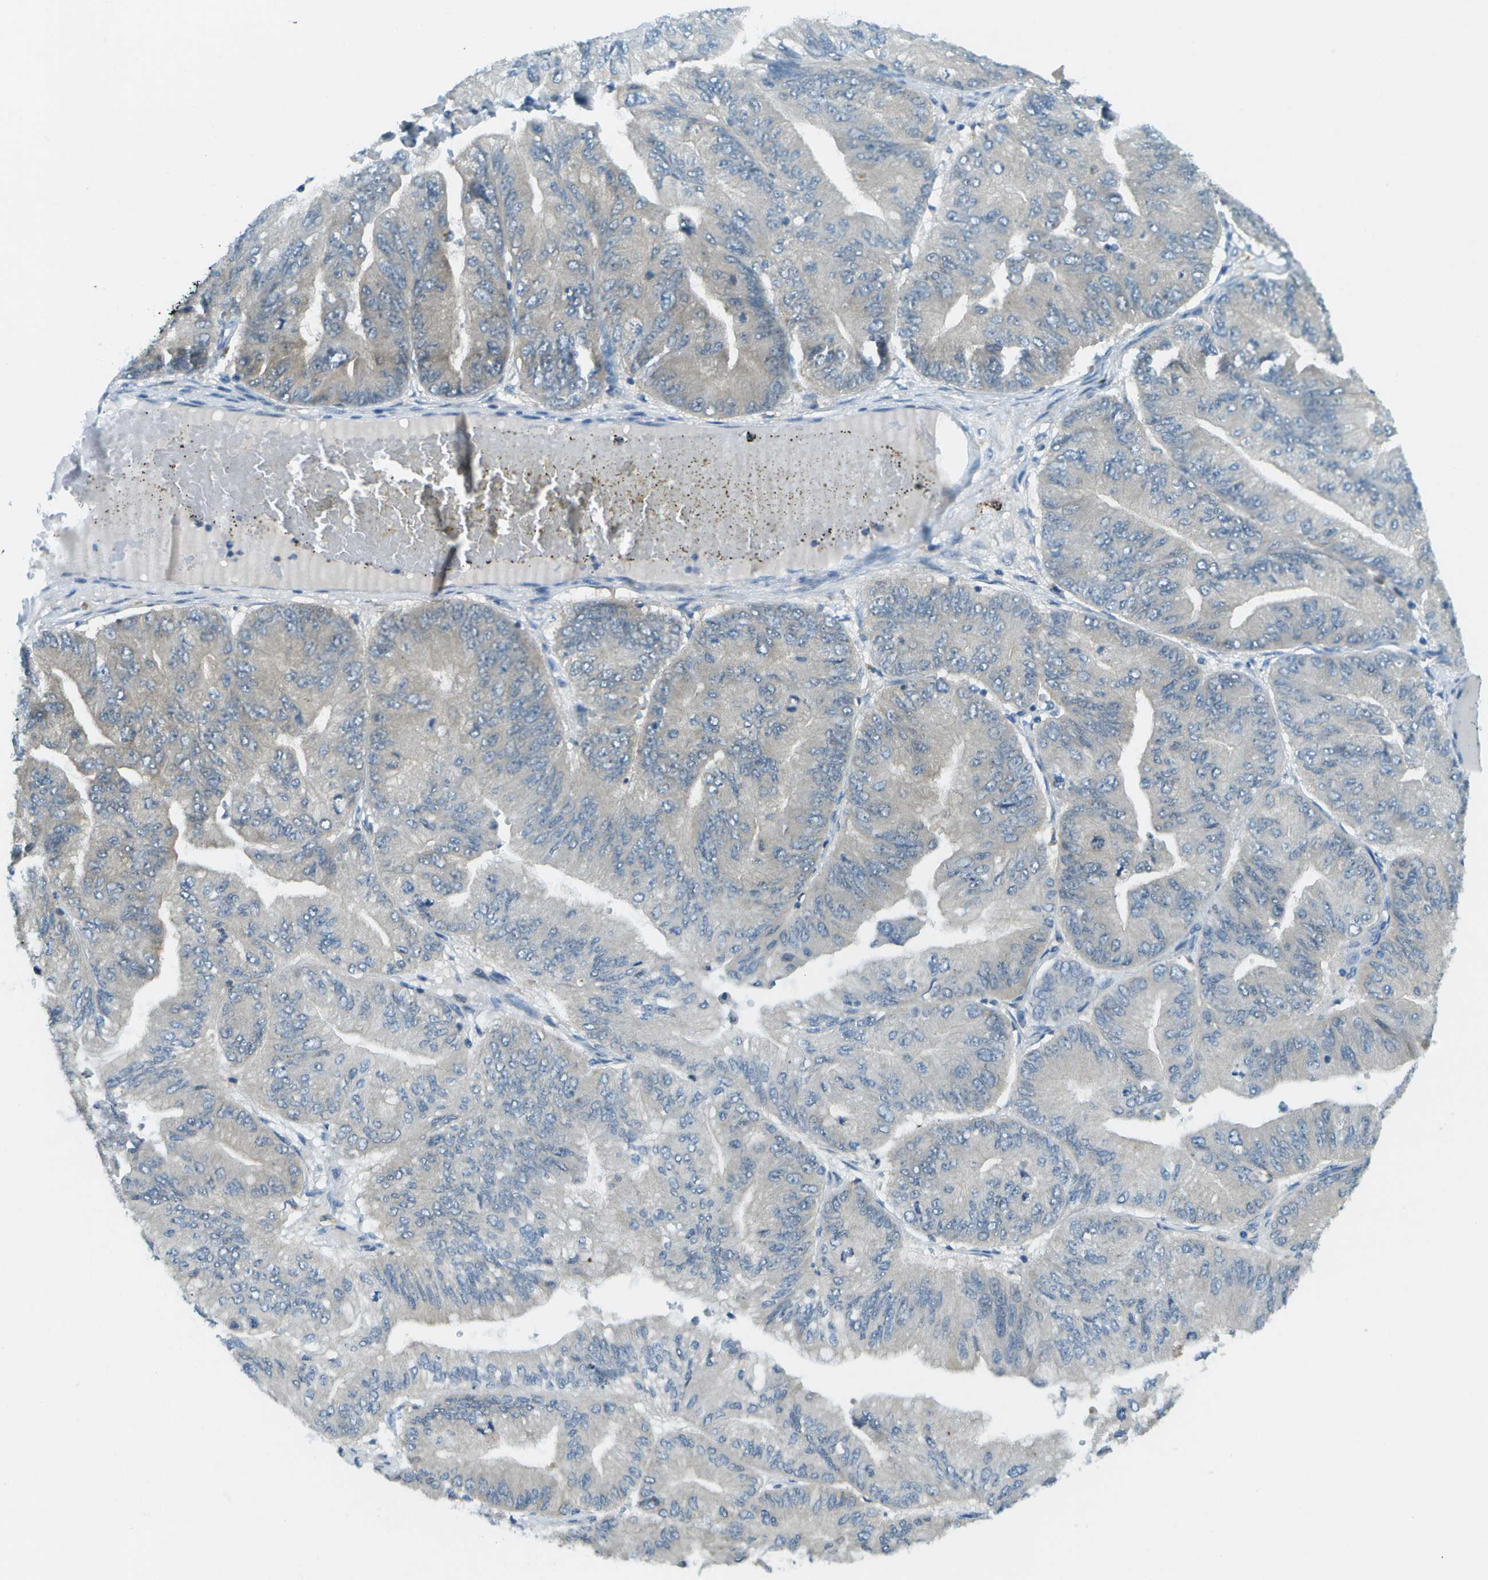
{"staining": {"intensity": "weak", "quantity": "<25%", "location": "cytoplasmic/membranous"}, "tissue": "ovarian cancer", "cell_type": "Tumor cells", "image_type": "cancer", "snomed": [{"axis": "morphology", "description": "Cystadenocarcinoma, mucinous, NOS"}, {"axis": "topography", "description": "Ovary"}], "caption": "There is no significant positivity in tumor cells of ovarian cancer (mucinous cystadenocarcinoma).", "gene": "CDH23", "patient": {"sex": "female", "age": 61}}